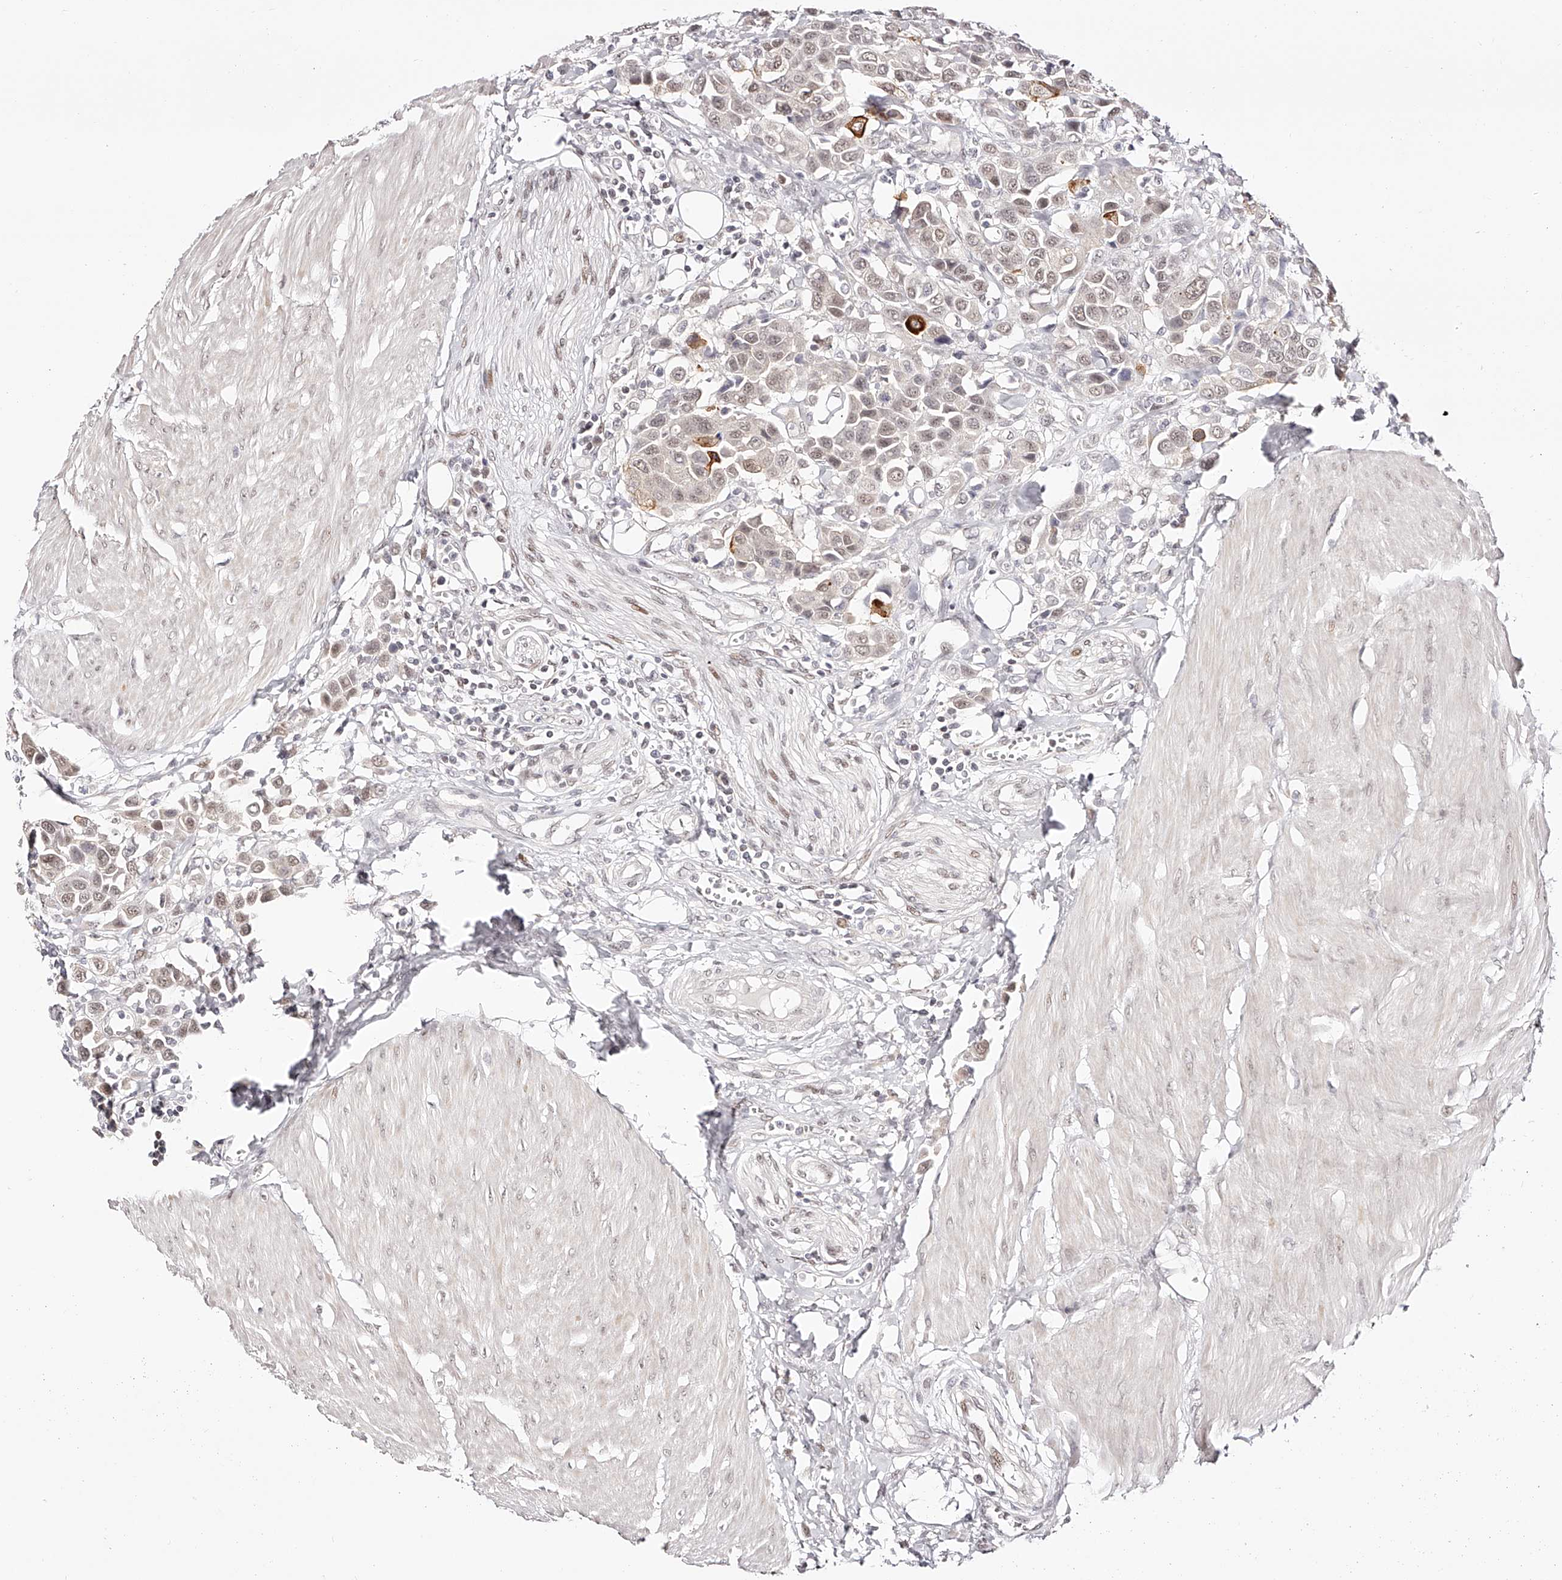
{"staining": {"intensity": "weak", "quantity": "25%-75%", "location": "nuclear"}, "tissue": "urothelial cancer", "cell_type": "Tumor cells", "image_type": "cancer", "snomed": [{"axis": "morphology", "description": "Urothelial carcinoma, High grade"}, {"axis": "topography", "description": "Urinary bladder"}], "caption": "Brown immunohistochemical staining in urothelial cancer shows weak nuclear expression in about 25%-75% of tumor cells. (Brightfield microscopy of DAB IHC at high magnification).", "gene": "USF3", "patient": {"sex": "male", "age": 50}}